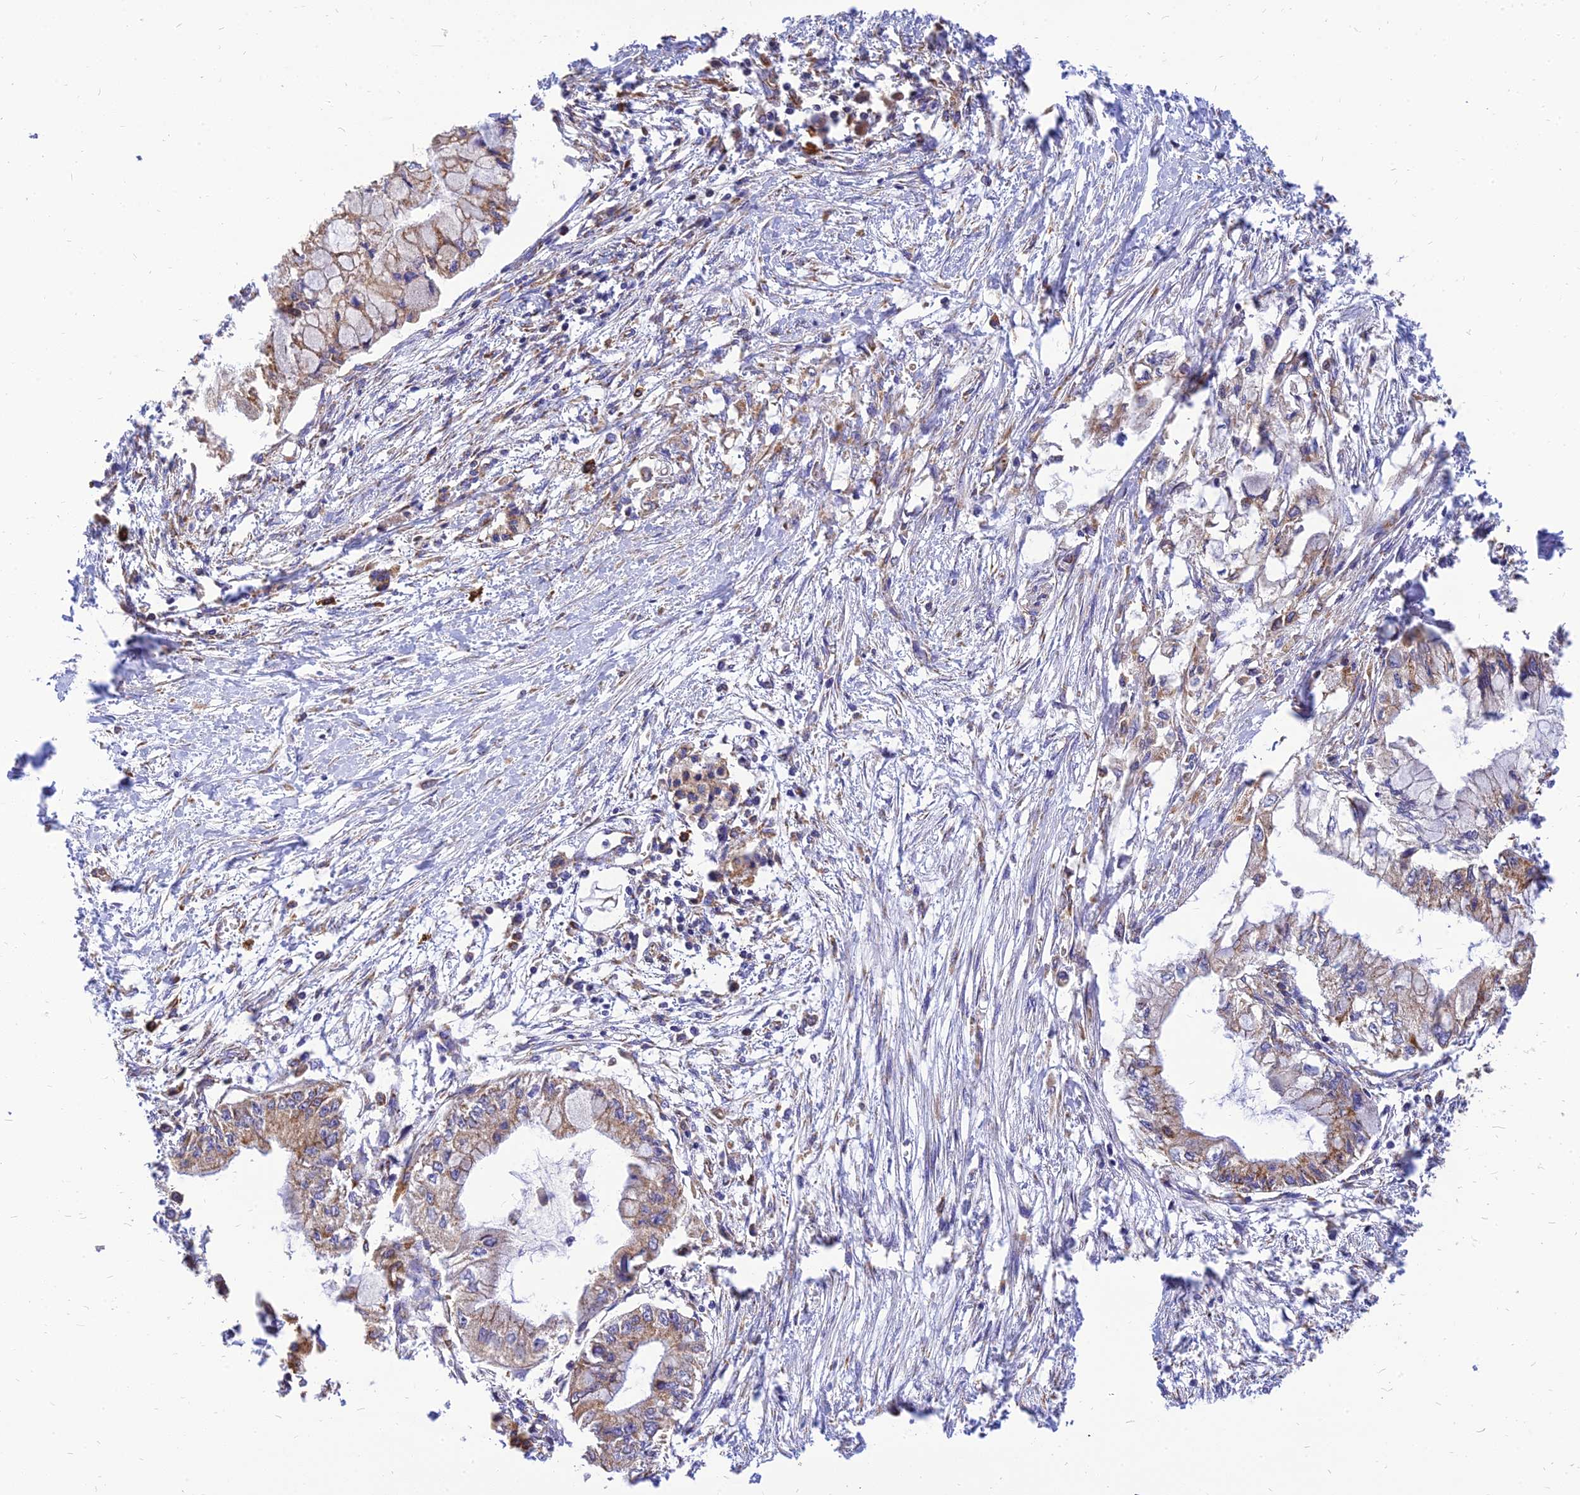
{"staining": {"intensity": "moderate", "quantity": "25%-75%", "location": "cytoplasmic/membranous"}, "tissue": "pancreatic cancer", "cell_type": "Tumor cells", "image_type": "cancer", "snomed": [{"axis": "morphology", "description": "Adenocarcinoma, NOS"}, {"axis": "topography", "description": "Pancreas"}], "caption": "This image exhibits adenocarcinoma (pancreatic) stained with IHC to label a protein in brown. The cytoplasmic/membranous of tumor cells show moderate positivity for the protein. Nuclei are counter-stained blue.", "gene": "THUMPD2", "patient": {"sex": "male", "age": 48}}